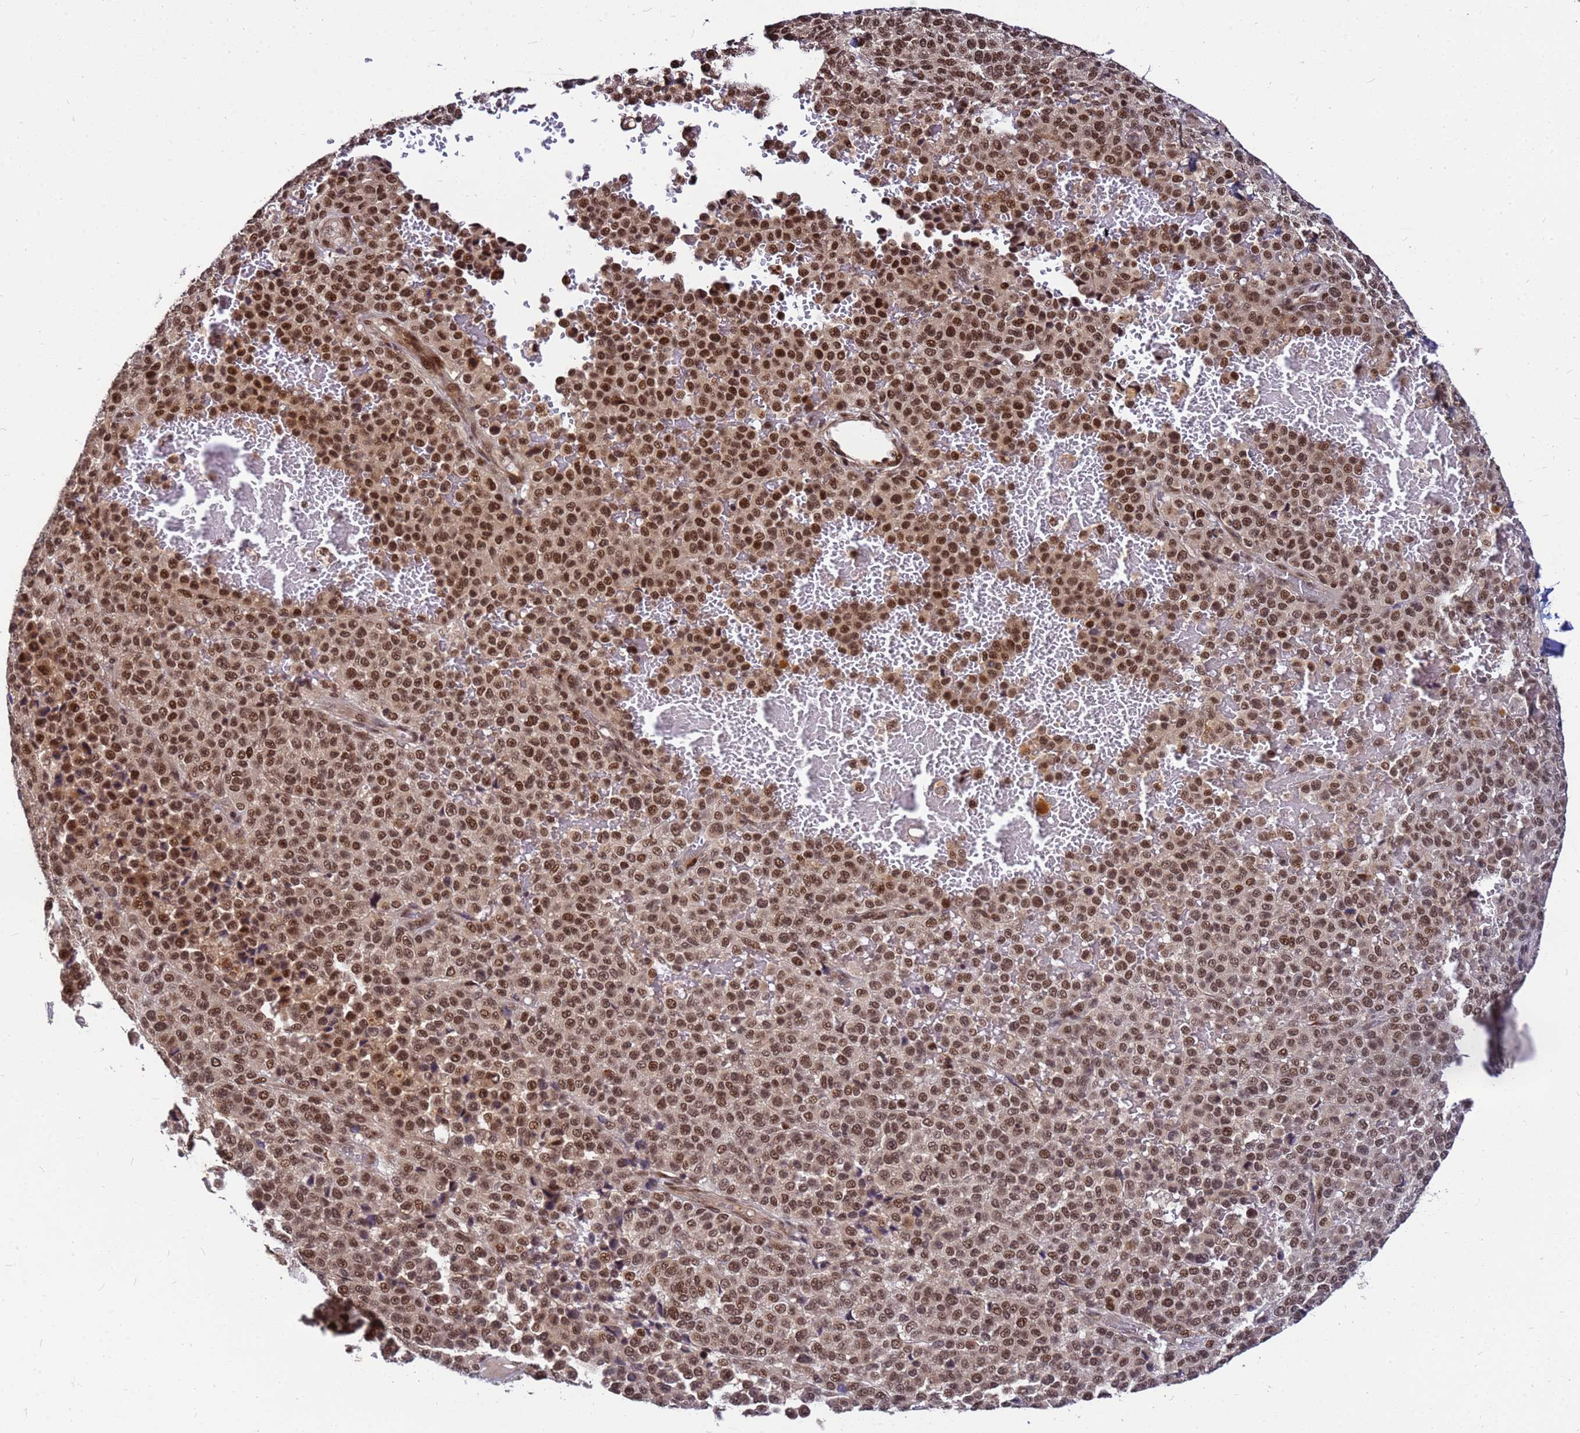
{"staining": {"intensity": "strong", "quantity": ">75%", "location": "nuclear"}, "tissue": "melanoma", "cell_type": "Tumor cells", "image_type": "cancer", "snomed": [{"axis": "morphology", "description": "Malignant melanoma, Metastatic site"}, {"axis": "topography", "description": "Pancreas"}], "caption": "Immunohistochemical staining of human malignant melanoma (metastatic site) exhibits high levels of strong nuclear staining in about >75% of tumor cells. The protein is shown in brown color, while the nuclei are stained blue.", "gene": "NCBP2", "patient": {"sex": "female", "age": 30}}